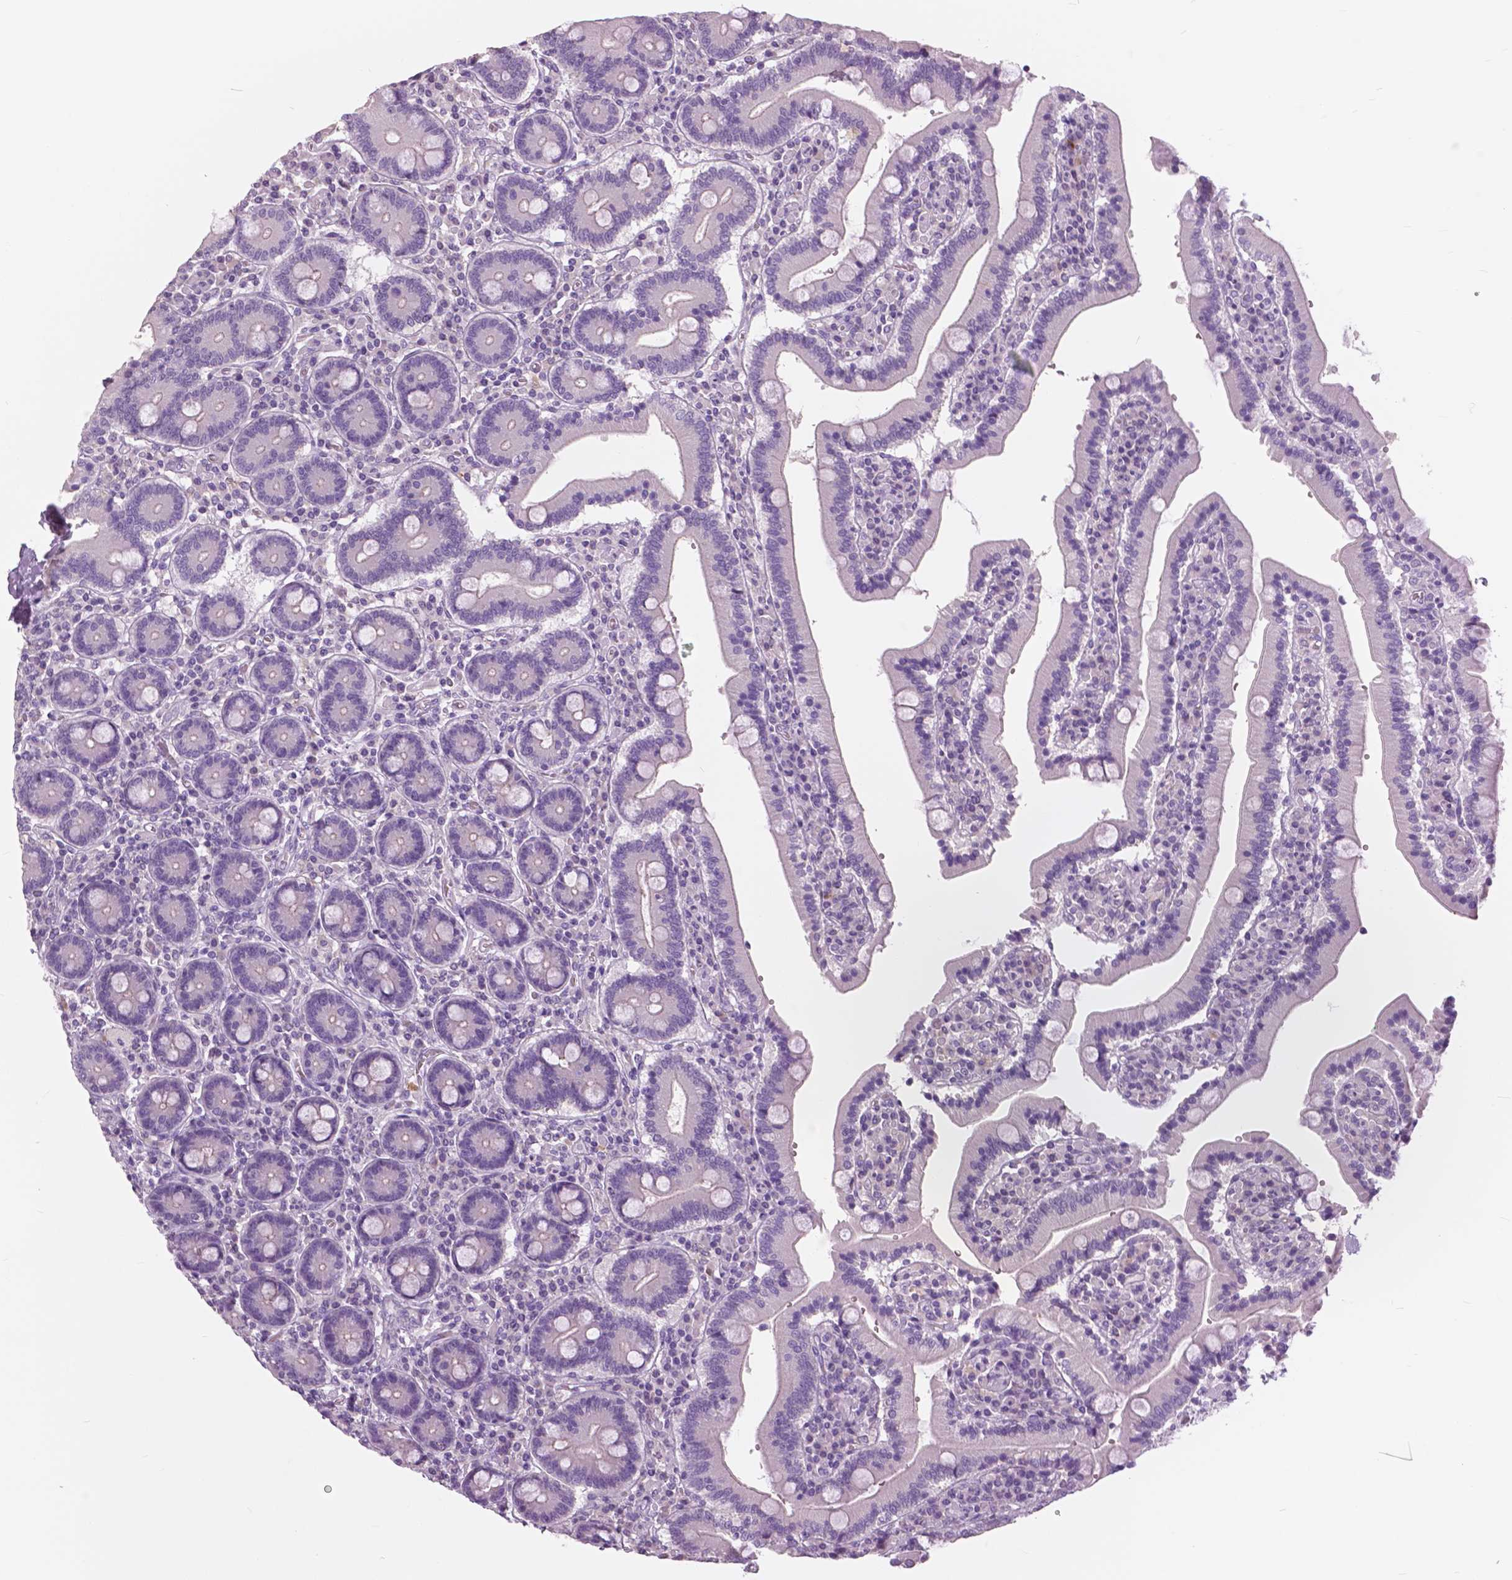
{"staining": {"intensity": "negative", "quantity": "none", "location": "none"}, "tissue": "duodenum", "cell_type": "Glandular cells", "image_type": "normal", "snomed": [{"axis": "morphology", "description": "Normal tissue, NOS"}, {"axis": "topography", "description": "Duodenum"}], "caption": "Immunohistochemical staining of benign duodenum reveals no significant expression in glandular cells. Brightfield microscopy of immunohistochemistry stained with DAB (3,3'-diaminobenzidine) (brown) and hematoxylin (blue), captured at high magnification.", "gene": "SERPINI1", "patient": {"sex": "female", "age": 62}}